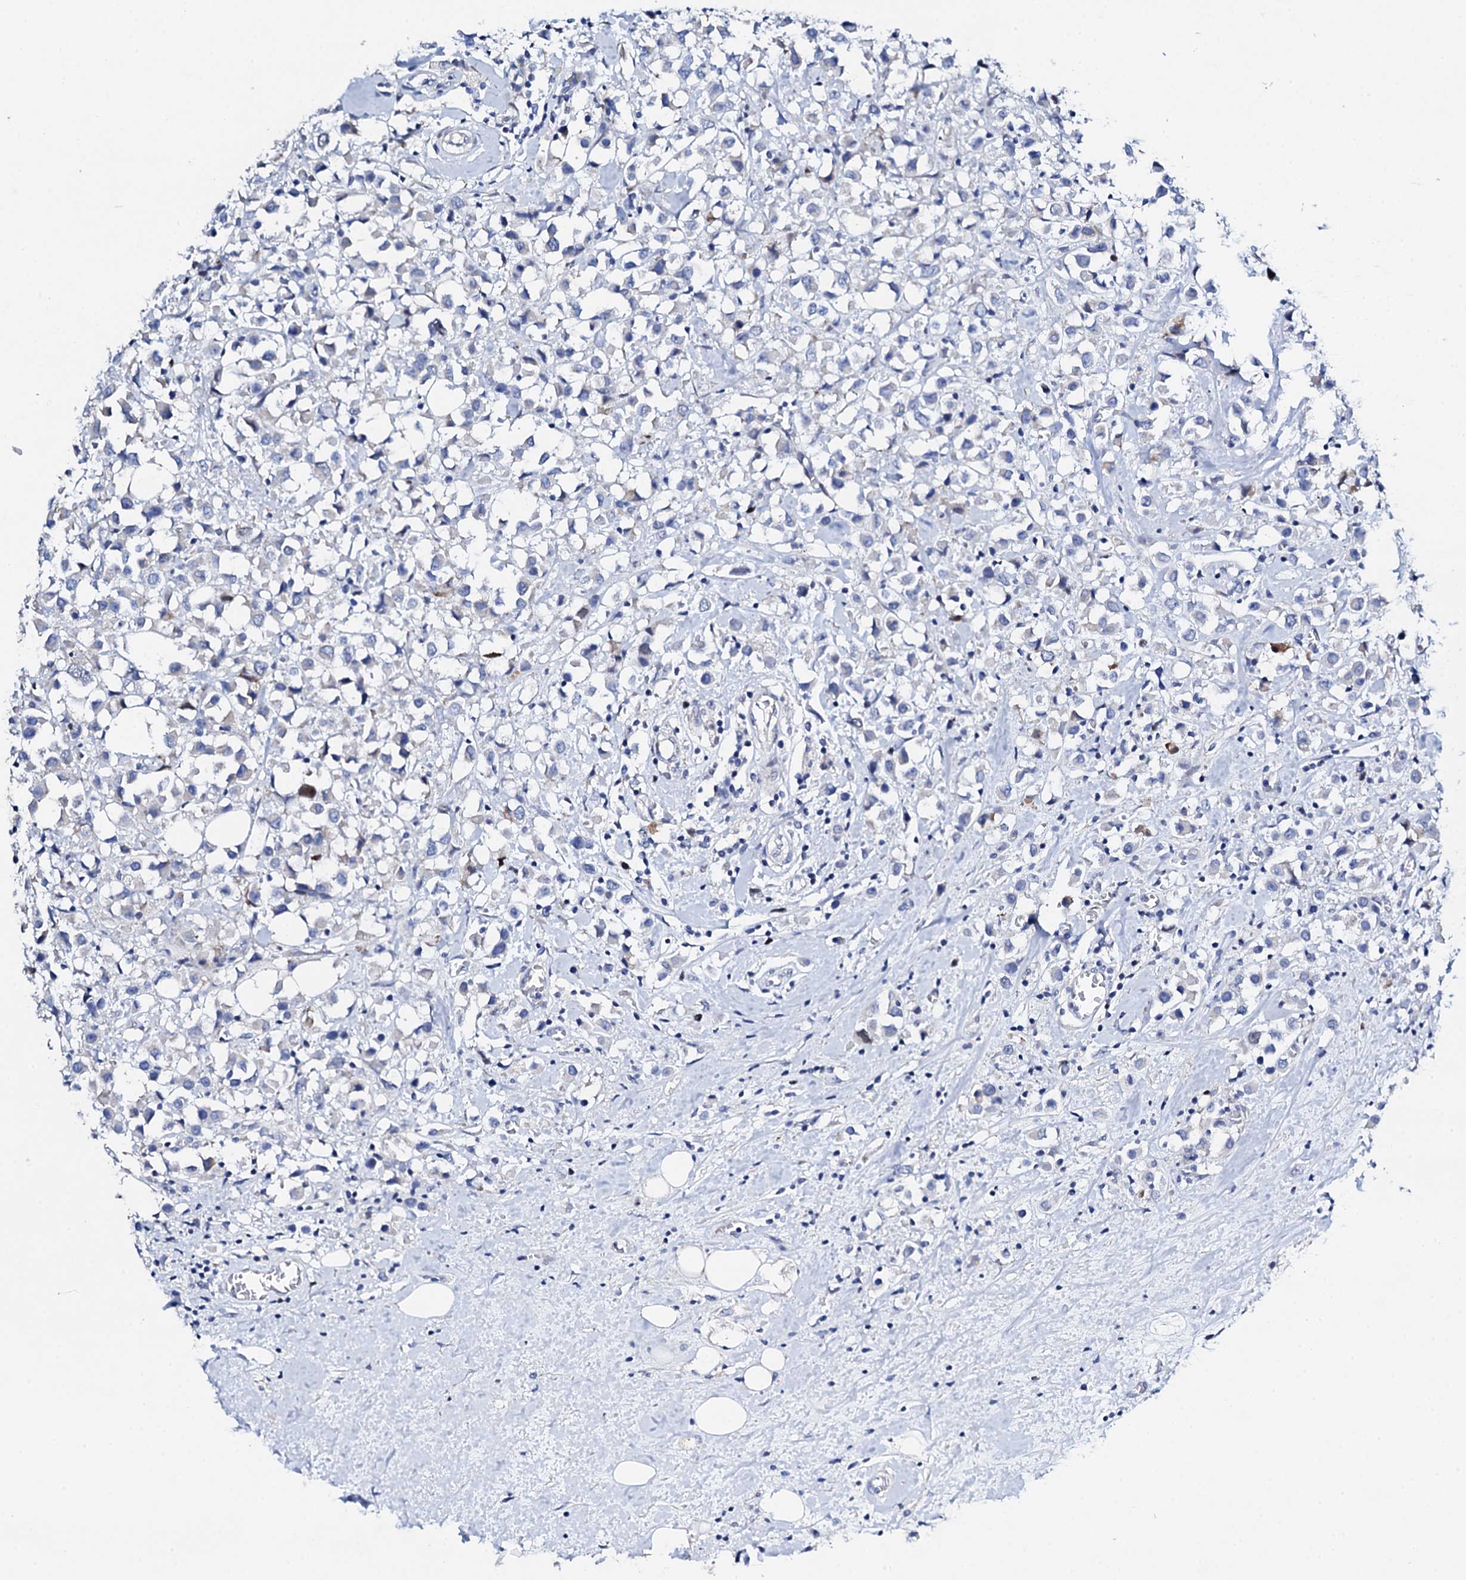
{"staining": {"intensity": "negative", "quantity": "none", "location": "none"}, "tissue": "breast cancer", "cell_type": "Tumor cells", "image_type": "cancer", "snomed": [{"axis": "morphology", "description": "Duct carcinoma"}, {"axis": "topography", "description": "Breast"}], "caption": "An image of human intraductal carcinoma (breast) is negative for staining in tumor cells. (DAB (3,3'-diaminobenzidine) IHC, high magnification).", "gene": "NUDT13", "patient": {"sex": "female", "age": 61}}